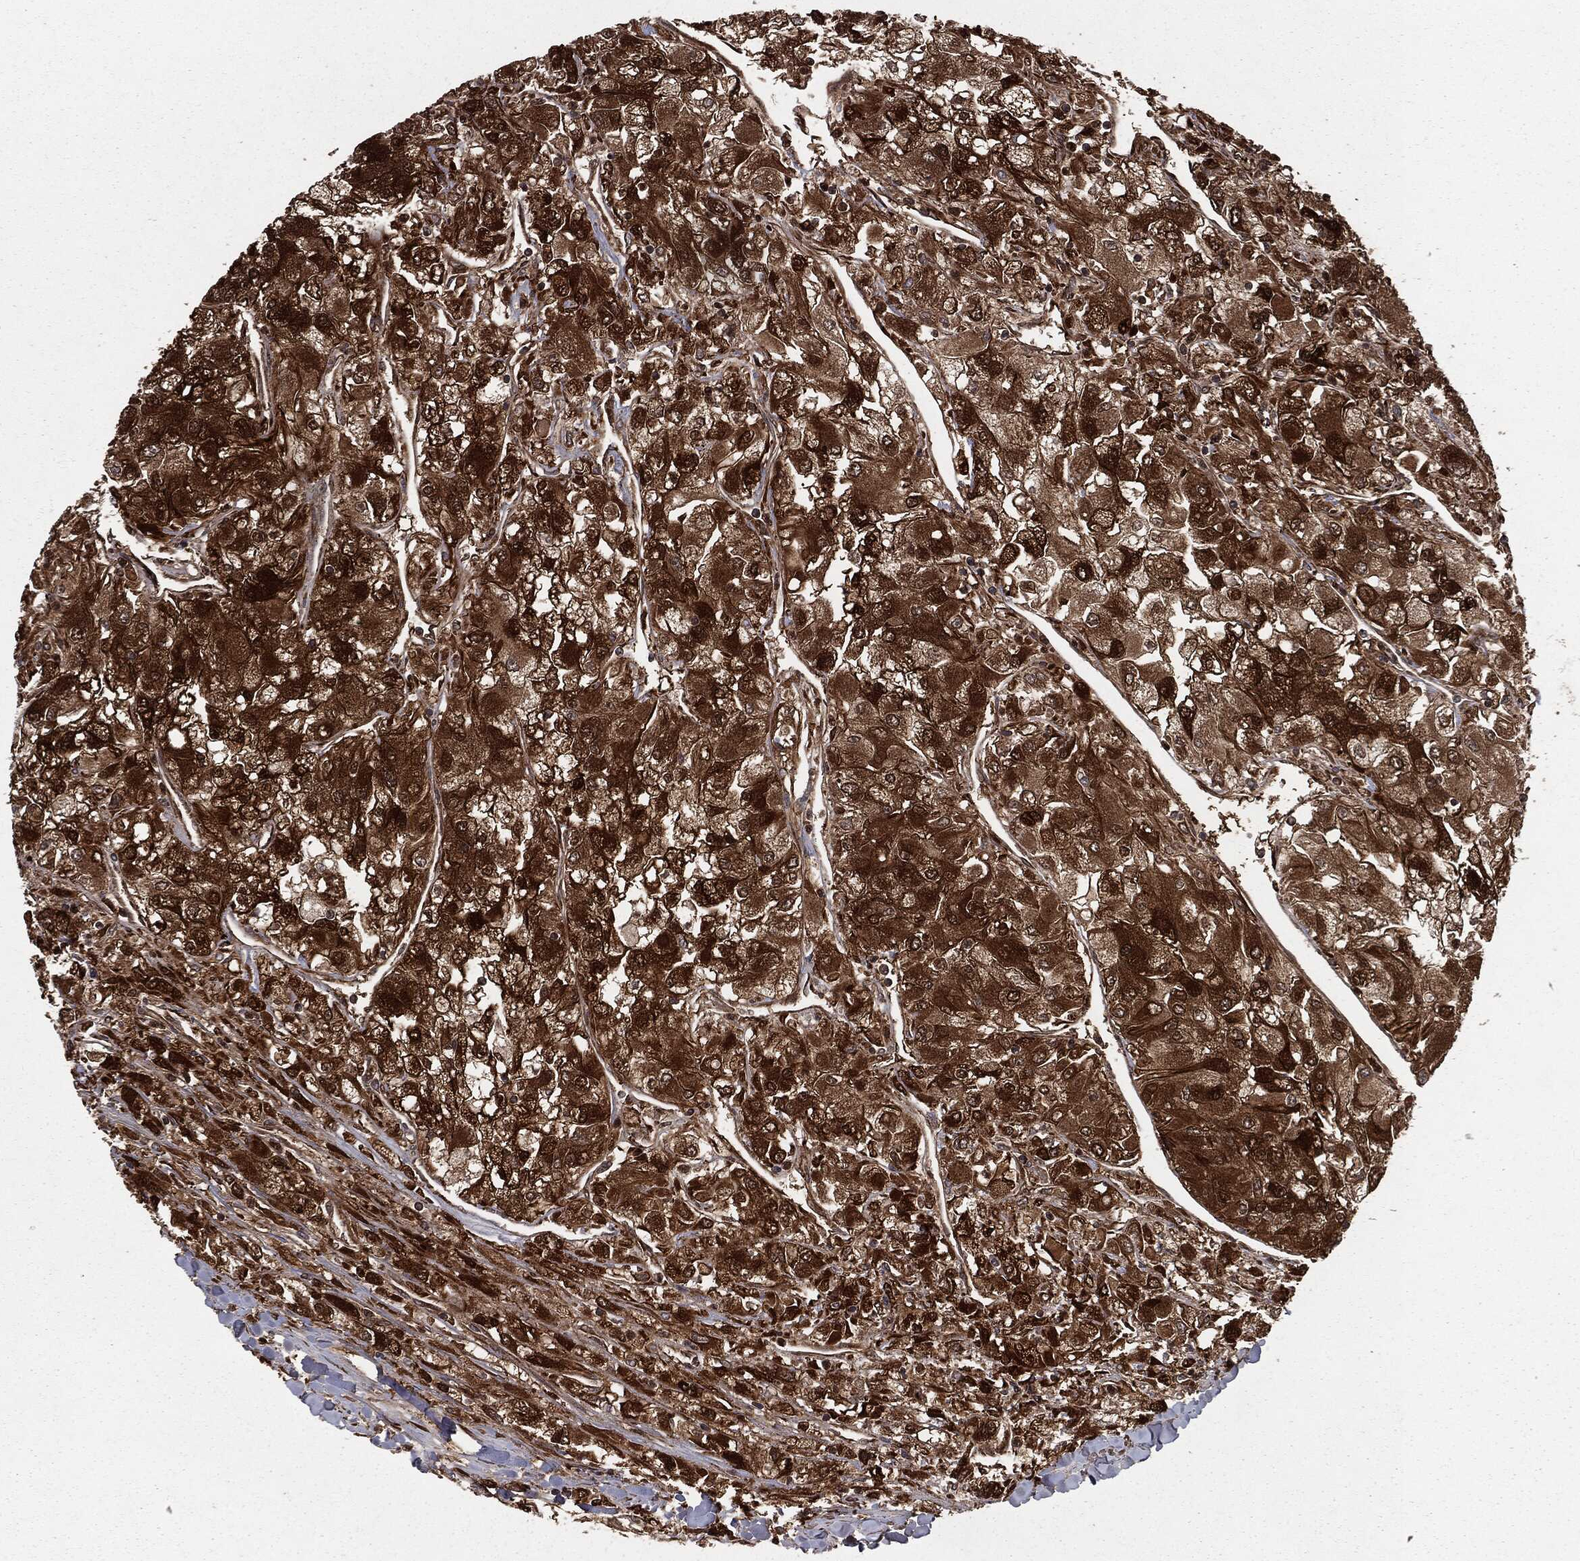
{"staining": {"intensity": "strong", "quantity": ">75%", "location": "cytoplasmic/membranous,nuclear"}, "tissue": "renal cancer", "cell_type": "Tumor cells", "image_type": "cancer", "snomed": [{"axis": "morphology", "description": "Adenocarcinoma, NOS"}, {"axis": "topography", "description": "Kidney"}], "caption": "Brown immunohistochemical staining in human adenocarcinoma (renal) displays strong cytoplasmic/membranous and nuclear positivity in approximately >75% of tumor cells.", "gene": "RANBP9", "patient": {"sex": "male", "age": 80}}